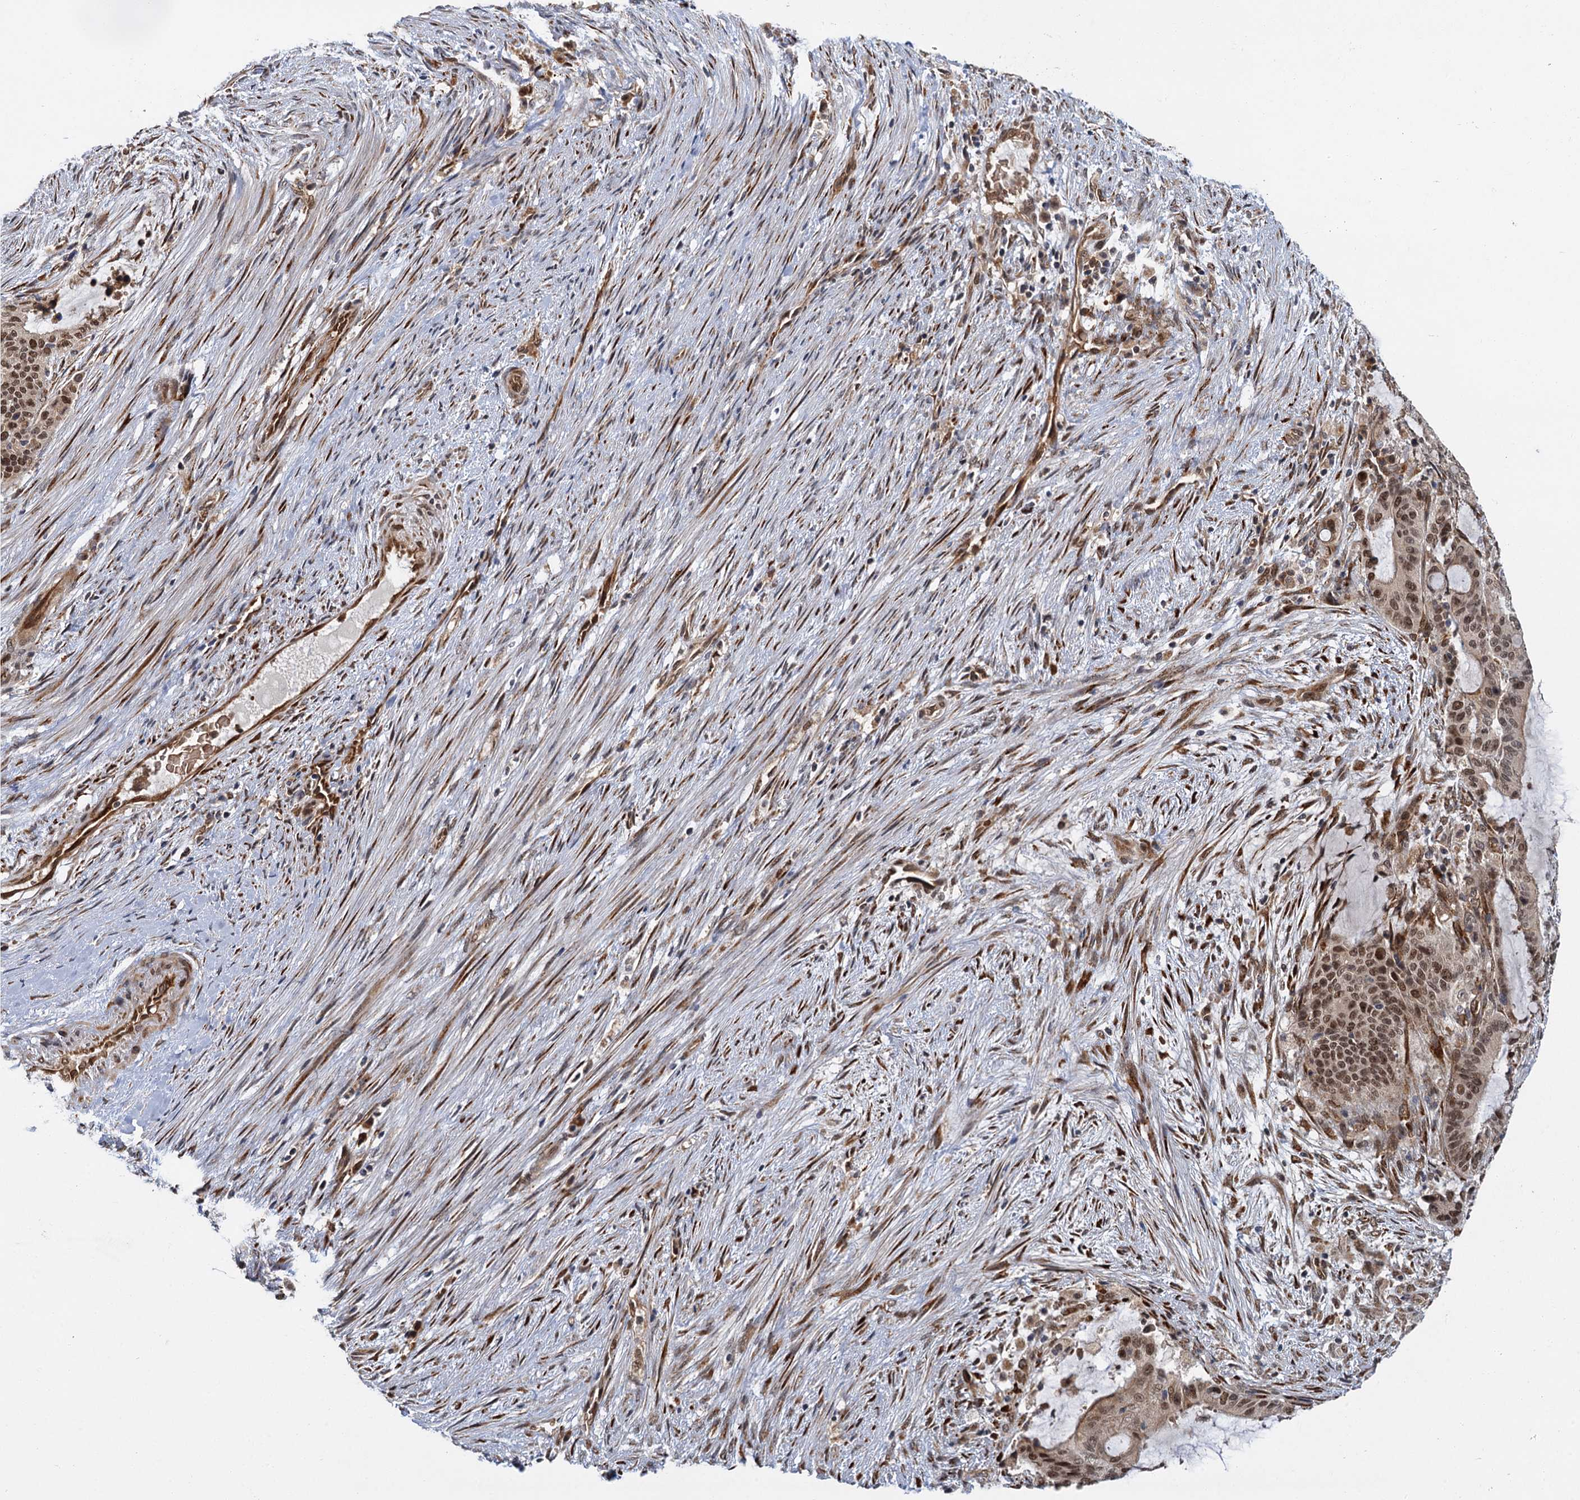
{"staining": {"intensity": "moderate", "quantity": ">75%", "location": "nuclear"}, "tissue": "liver cancer", "cell_type": "Tumor cells", "image_type": "cancer", "snomed": [{"axis": "morphology", "description": "Normal tissue, NOS"}, {"axis": "morphology", "description": "Cholangiocarcinoma"}, {"axis": "topography", "description": "Liver"}, {"axis": "topography", "description": "Peripheral nerve tissue"}], "caption": "Immunohistochemical staining of liver cancer demonstrates moderate nuclear protein positivity in about >75% of tumor cells.", "gene": "APBA2", "patient": {"sex": "female", "age": 73}}